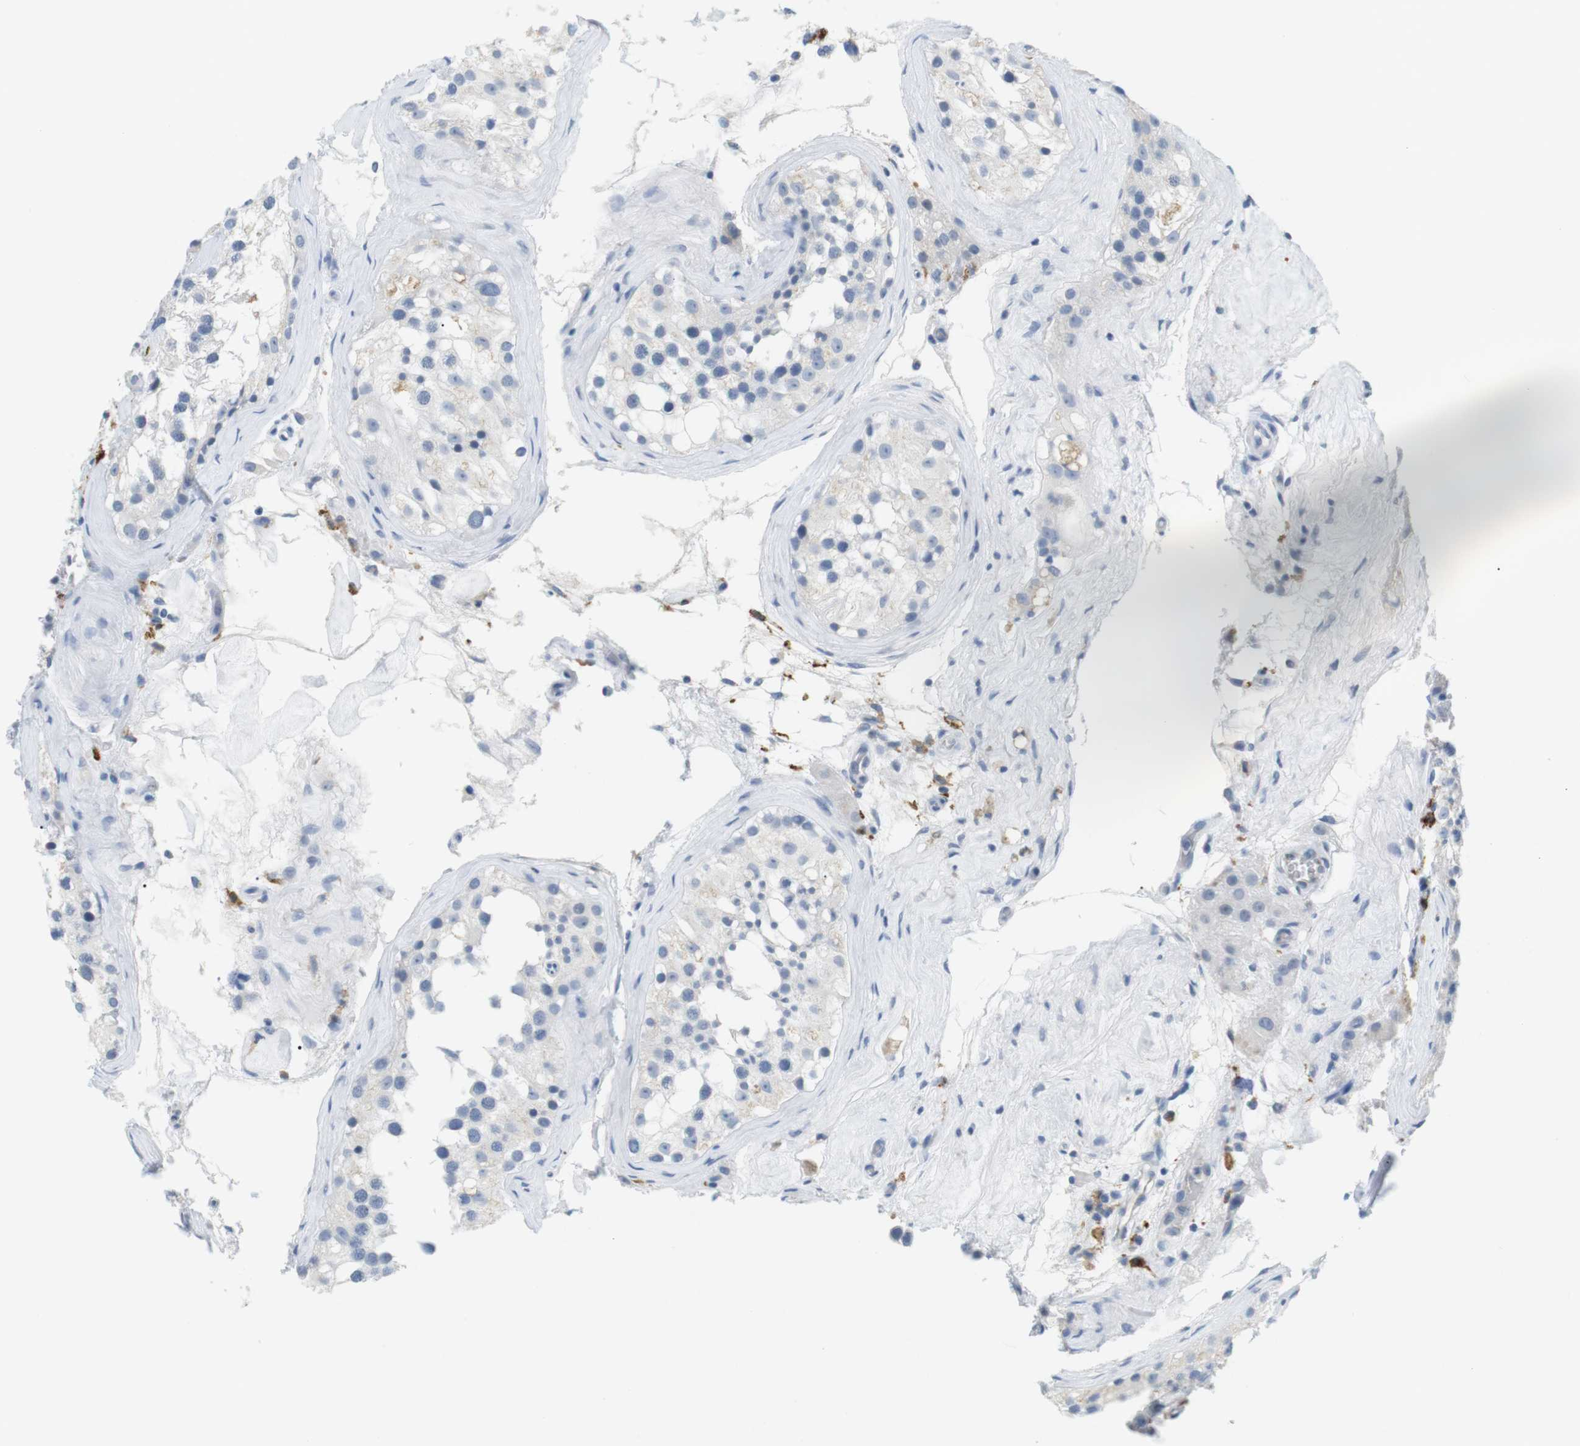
{"staining": {"intensity": "negative", "quantity": "none", "location": "none"}, "tissue": "testis", "cell_type": "Cells in seminiferous ducts", "image_type": "normal", "snomed": [{"axis": "morphology", "description": "Normal tissue, NOS"}, {"axis": "morphology", "description": "Seminoma, NOS"}, {"axis": "topography", "description": "Testis"}], "caption": "This is an immunohistochemistry image of normal human testis. There is no expression in cells in seminiferous ducts.", "gene": "FCGRT", "patient": {"sex": "male", "age": 71}}